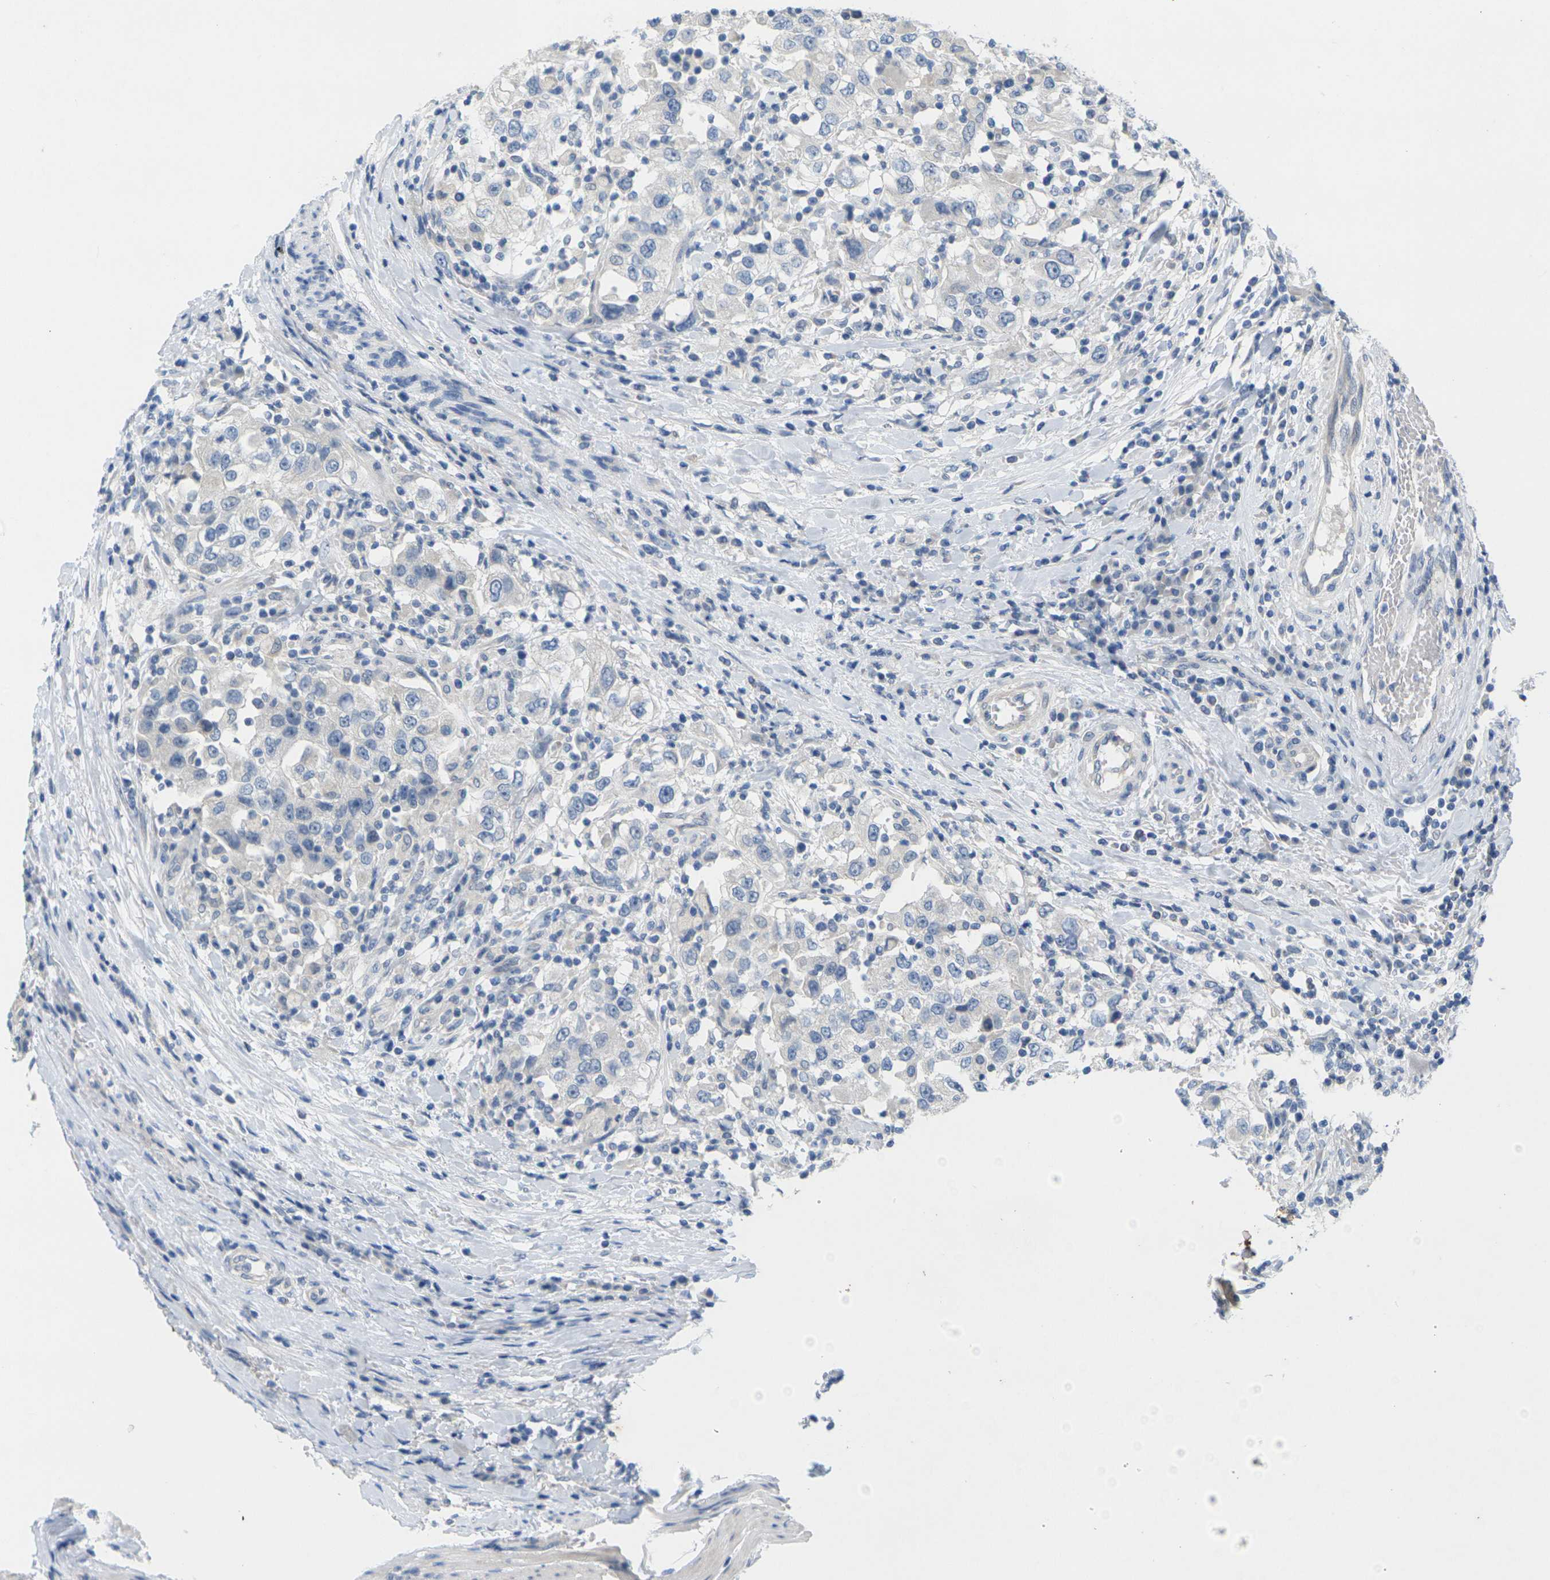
{"staining": {"intensity": "negative", "quantity": "none", "location": "none"}, "tissue": "urothelial cancer", "cell_type": "Tumor cells", "image_type": "cancer", "snomed": [{"axis": "morphology", "description": "Urothelial carcinoma, High grade"}, {"axis": "topography", "description": "Urinary bladder"}], "caption": "A photomicrograph of urothelial cancer stained for a protein demonstrates no brown staining in tumor cells.", "gene": "TNNI3", "patient": {"sex": "female", "age": 80}}